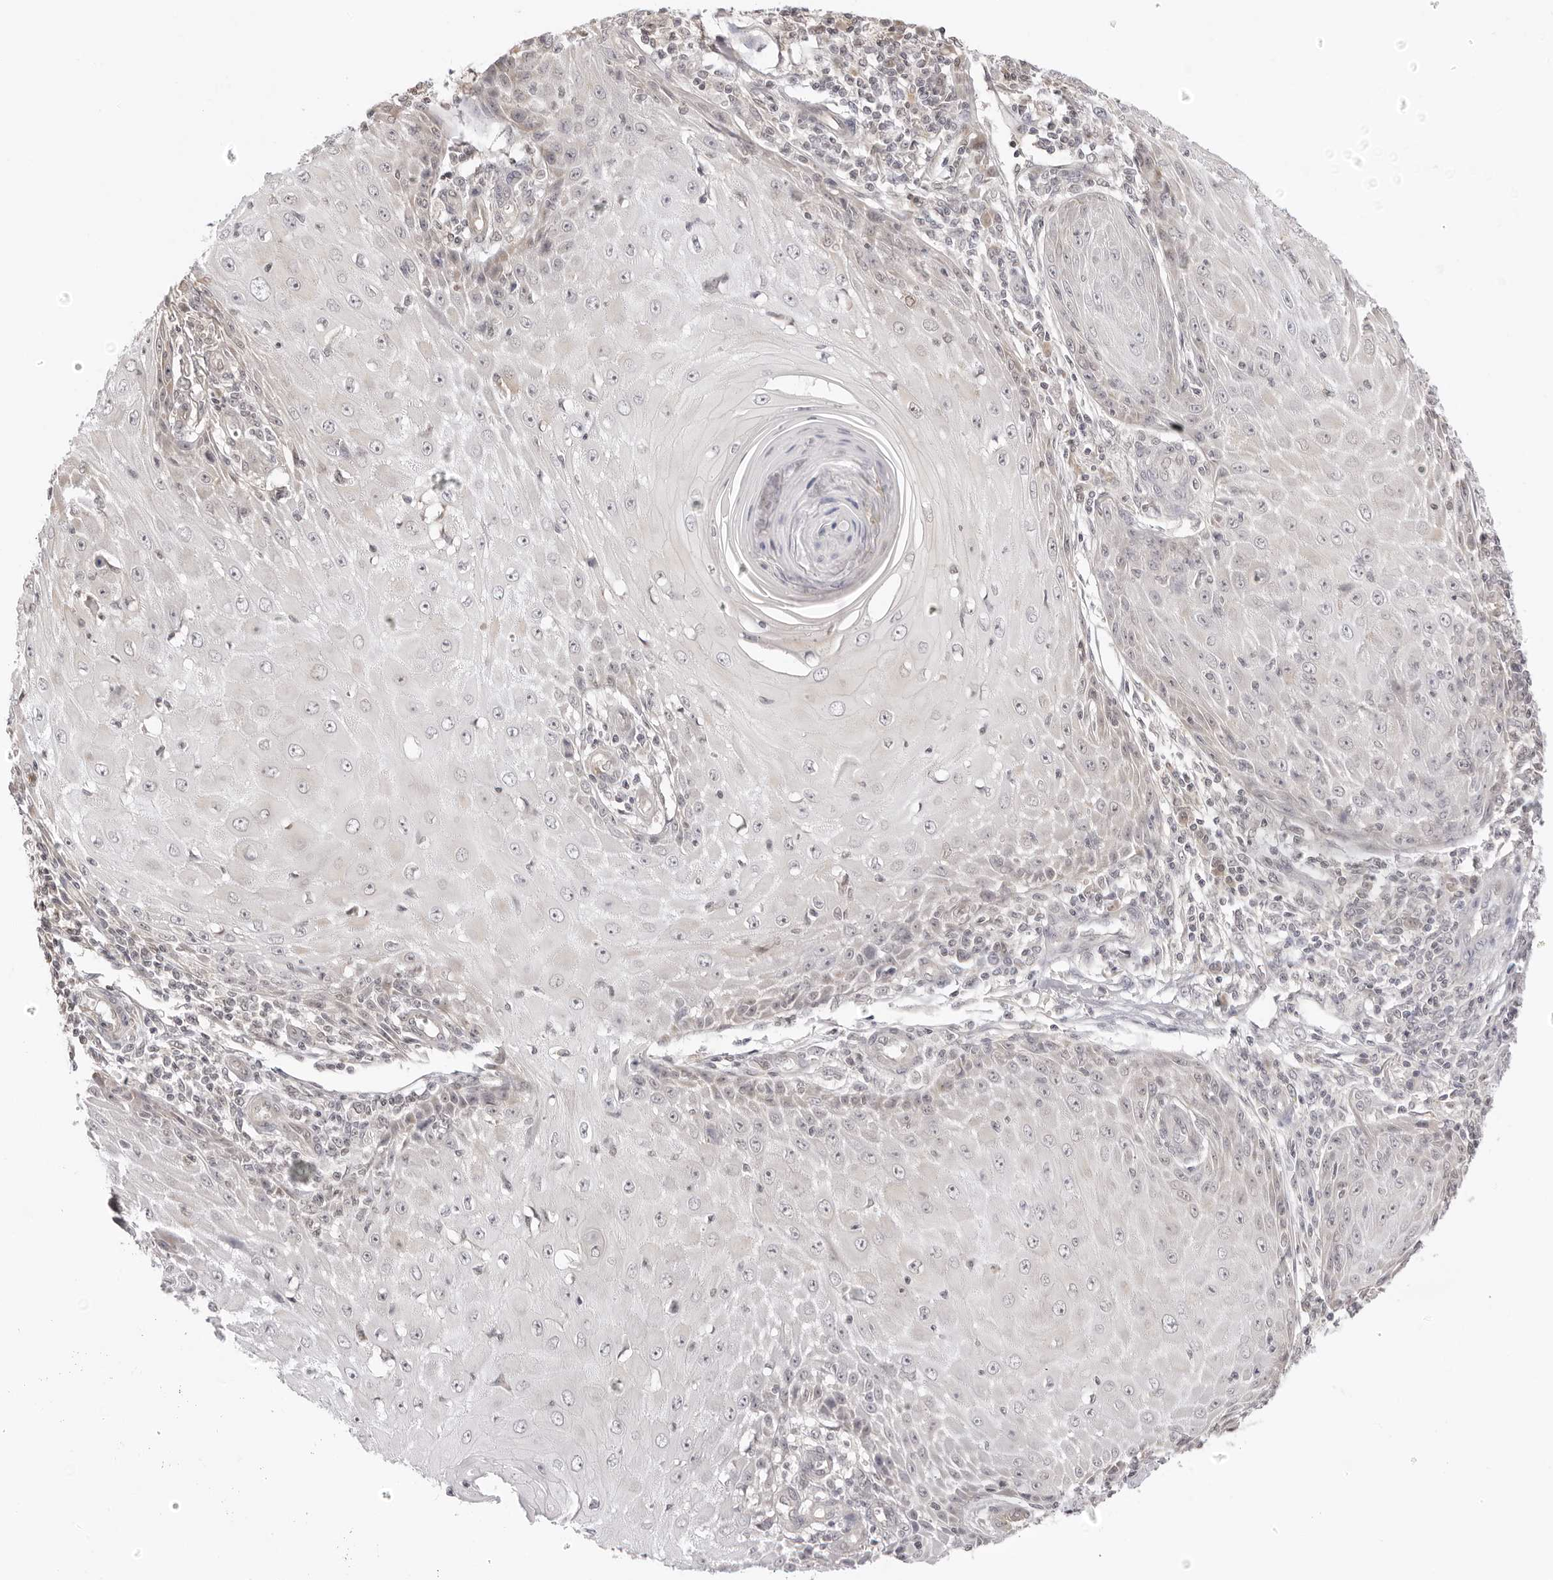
{"staining": {"intensity": "negative", "quantity": "none", "location": "none"}, "tissue": "skin cancer", "cell_type": "Tumor cells", "image_type": "cancer", "snomed": [{"axis": "morphology", "description": "Squamous cell carcinoma, NOS"}, {"axis": "topography", "description": "Skin"}], "caption": "Immunohistochemical staining of squamous cell carcinoma (skin) exhibits no significant staining in tumor cells. (DAB (3,3'-diaminobenzidine) immunohistochemistry (IHC) with hematoxylin counter stain).", "gene": "FDPS", "patient": {"sex": "female", "age": 73}}